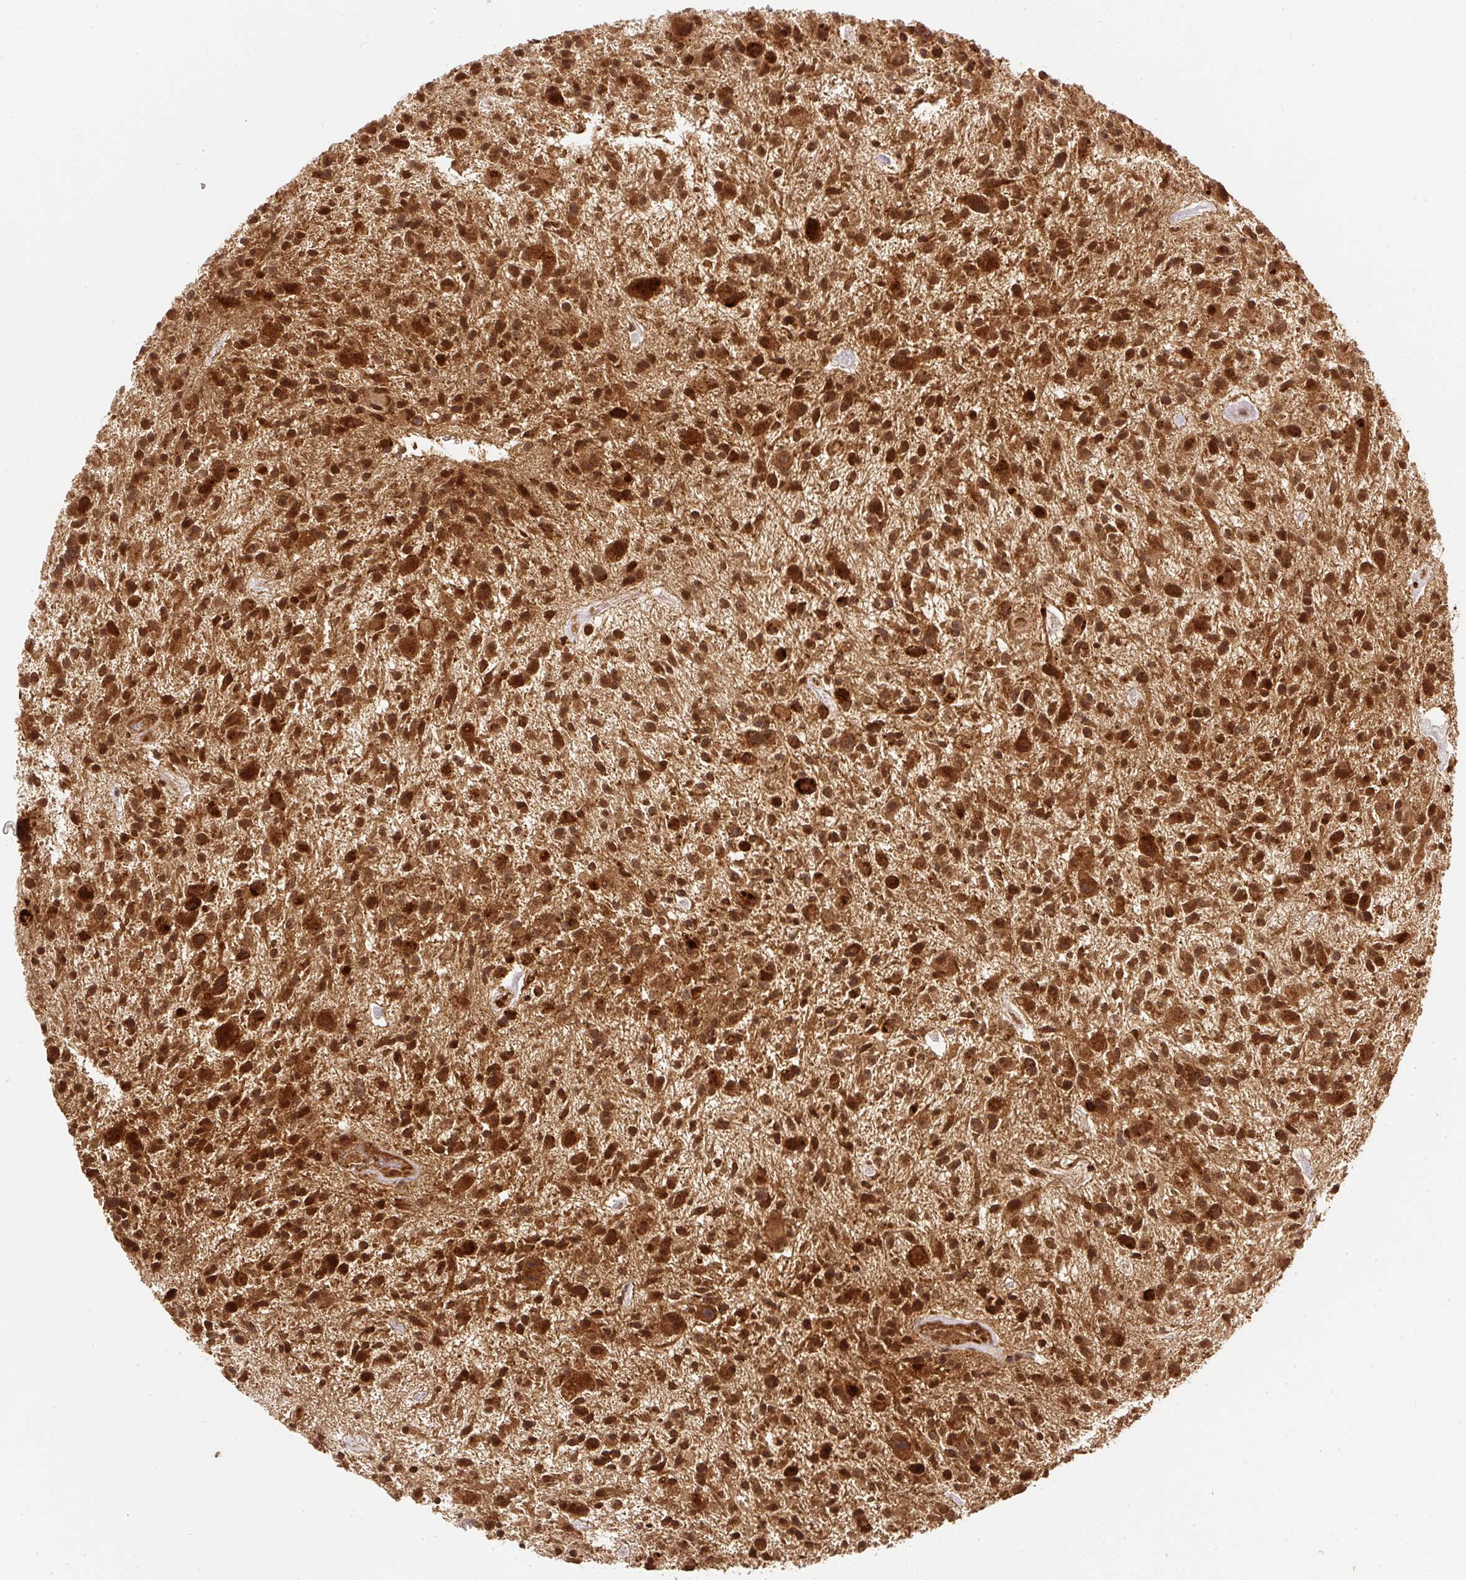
{"staining": {"intensity": "strong", "quantity": ">75%", "location": "cytoplasmic/membranous,nuclear"}, "tissue": "glioma", "cell_type": "Tumor cells", "image_type": "cancer", "snomed": [{"axis": "morphology", "description": "Glioma, malignant, High grade"}, {"axis": "topography", "description": "Brain"}], "caption": "This micrograph shows IHC staining of glioma, with high strong cytoplasmic/membranous and nuclear positivity in approximately >75% of tumor cells.", "gene": "PSMD1", "patient": {"sex": "male", "age": 47}}